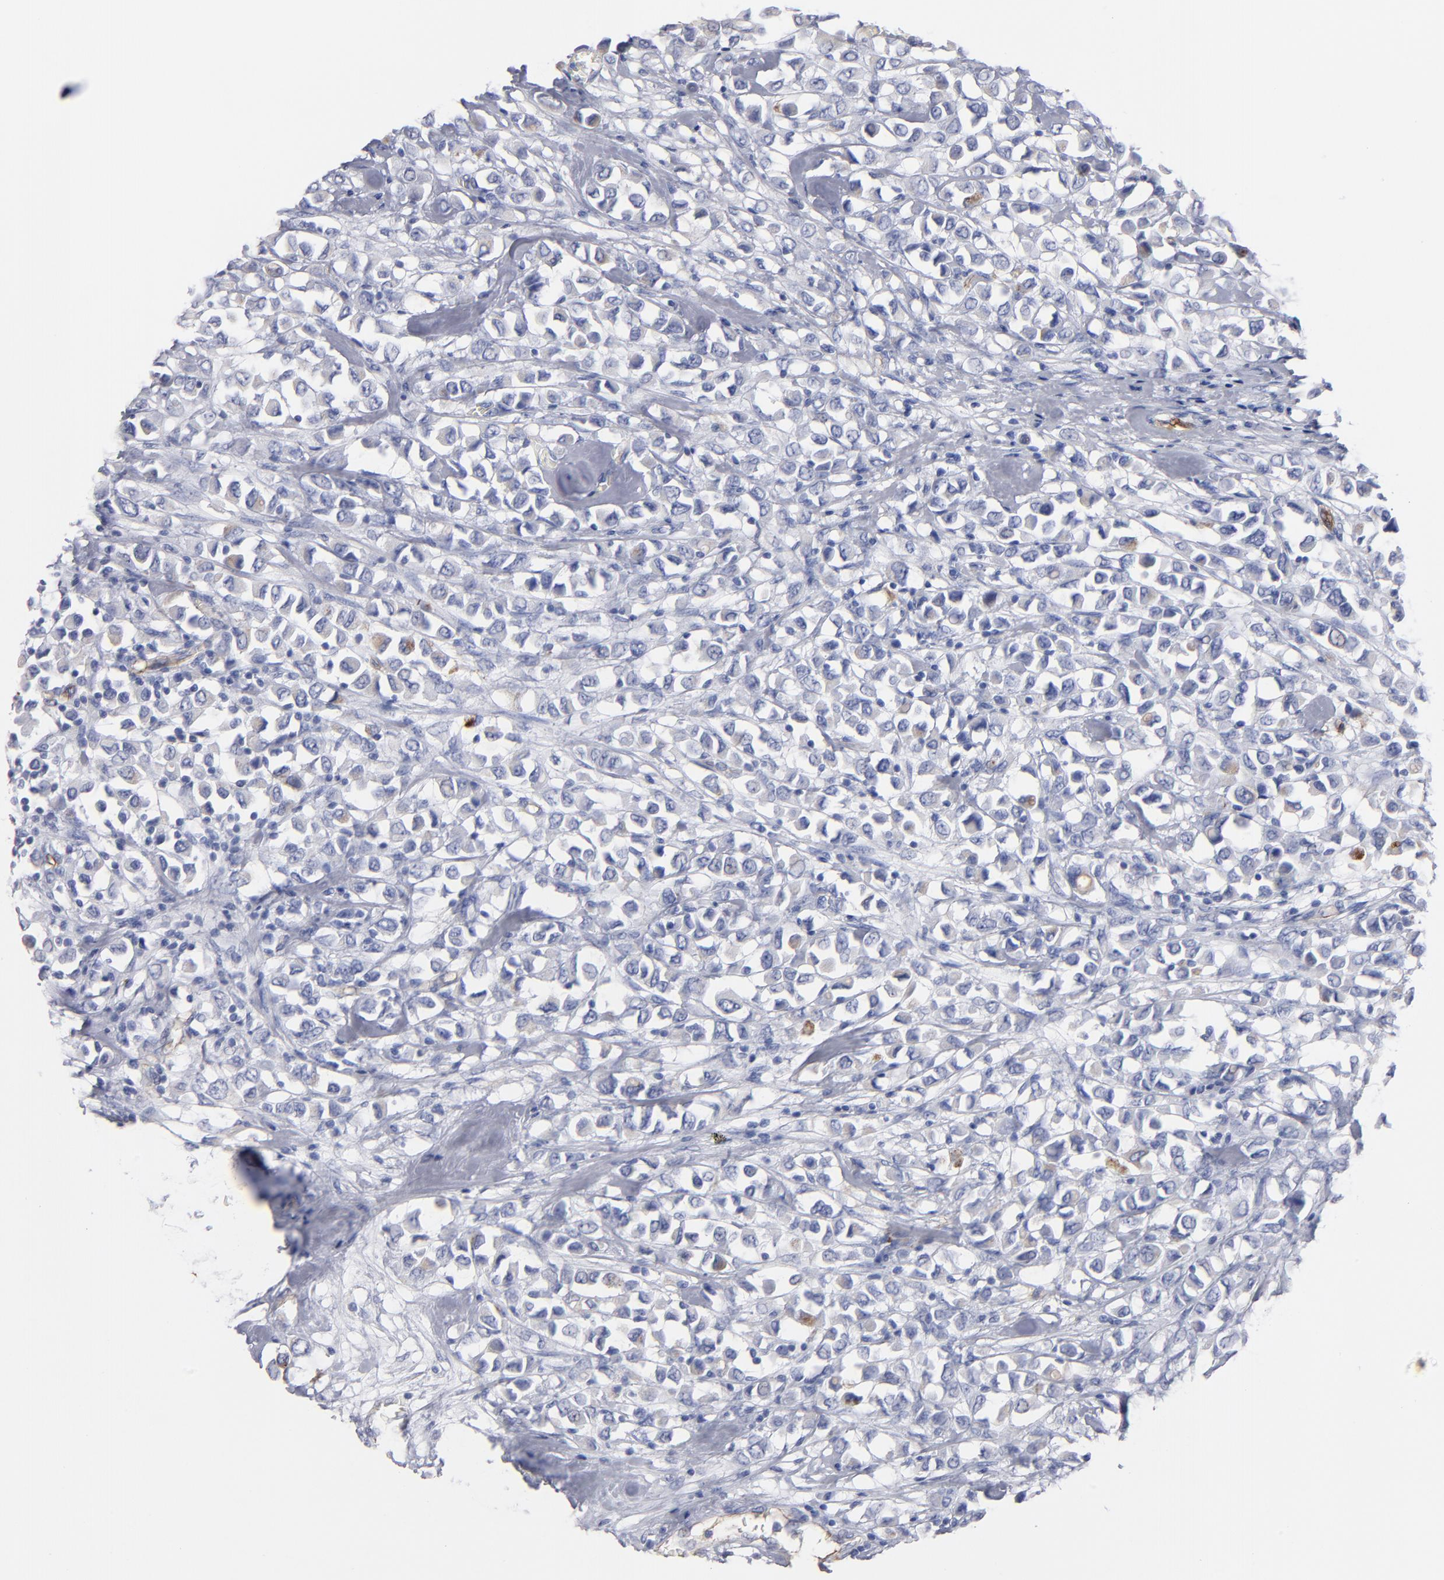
{"staining": {"intensity": "moderate", "quantity": "<25%", "location": "cytoplasmic/membranous"}, "tissue": "breast cancer", "cell_type": "Tumor cells", "image_type": "cancer", "snomed": [{"axis": "morphology", "description": "Duct carcinoma"}, {"axis": "topography", "description": "Breast"}], "caption": "IHC (DAB (3,3'-diaminobenzidine)) staining of human breast infiltrating ductal carcinoma shows moderate cytoplasmic/membranous protein expression in approximately <25% of tumor cells.", "gene": "TM4SF1", "patient": {"sex": "female", "age": 61}}